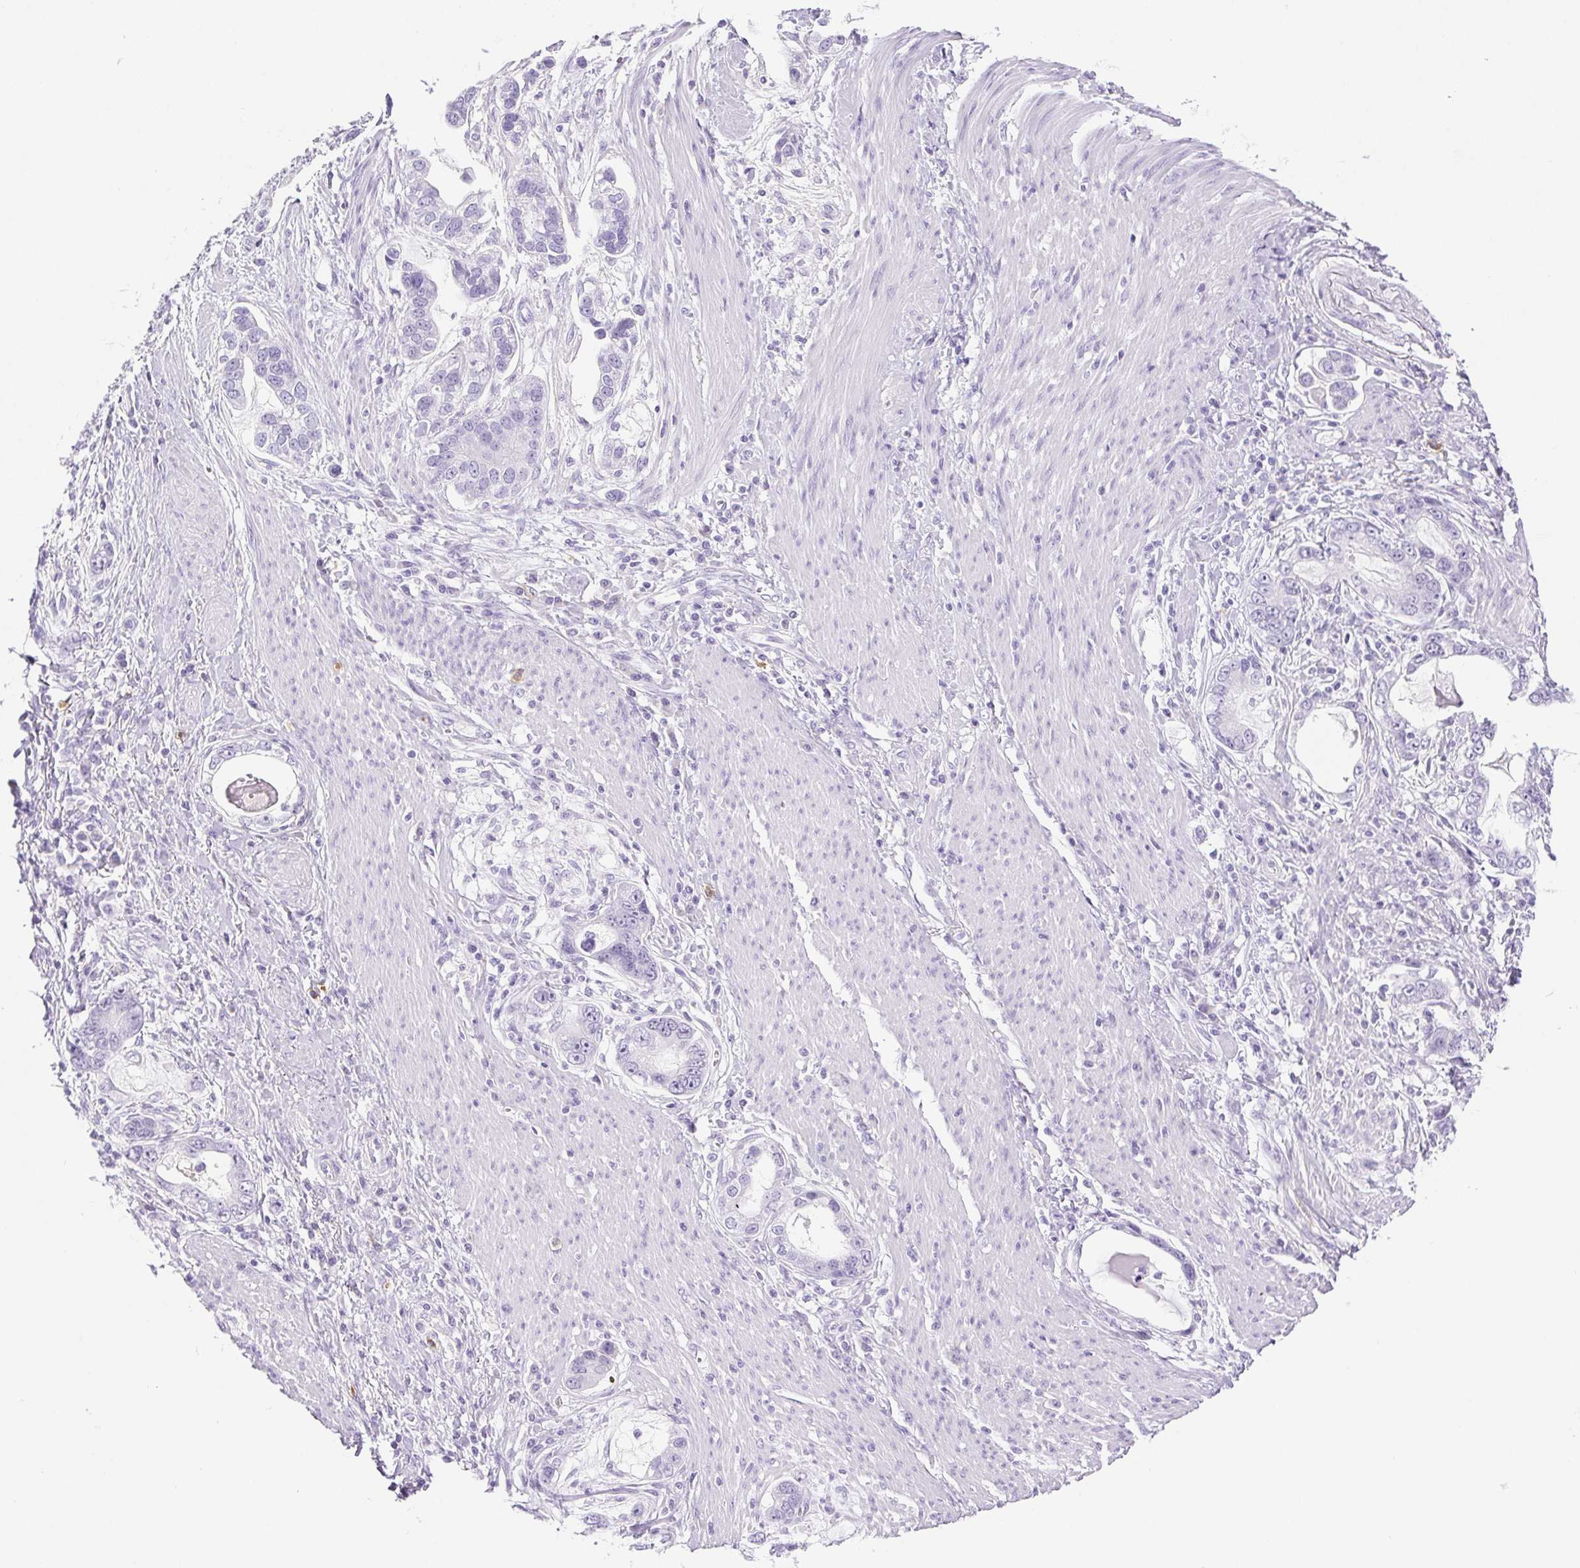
{"staining": {"intensity": "negative", "quantity": "none", "location": "none"}, "tissue": "stomach cancer", "cell_type": "Tumor cells", "image_type": "cancer", "snomed": [{"axis": "morphology", "description": "Adenocarcinoma, NOS"}, {"axis": "topography", "description": "Stomach, lower"}], "caption": "An IHC image of stomach cancer (adenocarcinoma) is shown. There is no staining in tumor cells of stomach cancer (adenocarcinoma).", "gene": "PAPPA2", "patient": {"sex": "female", "age": 93}}